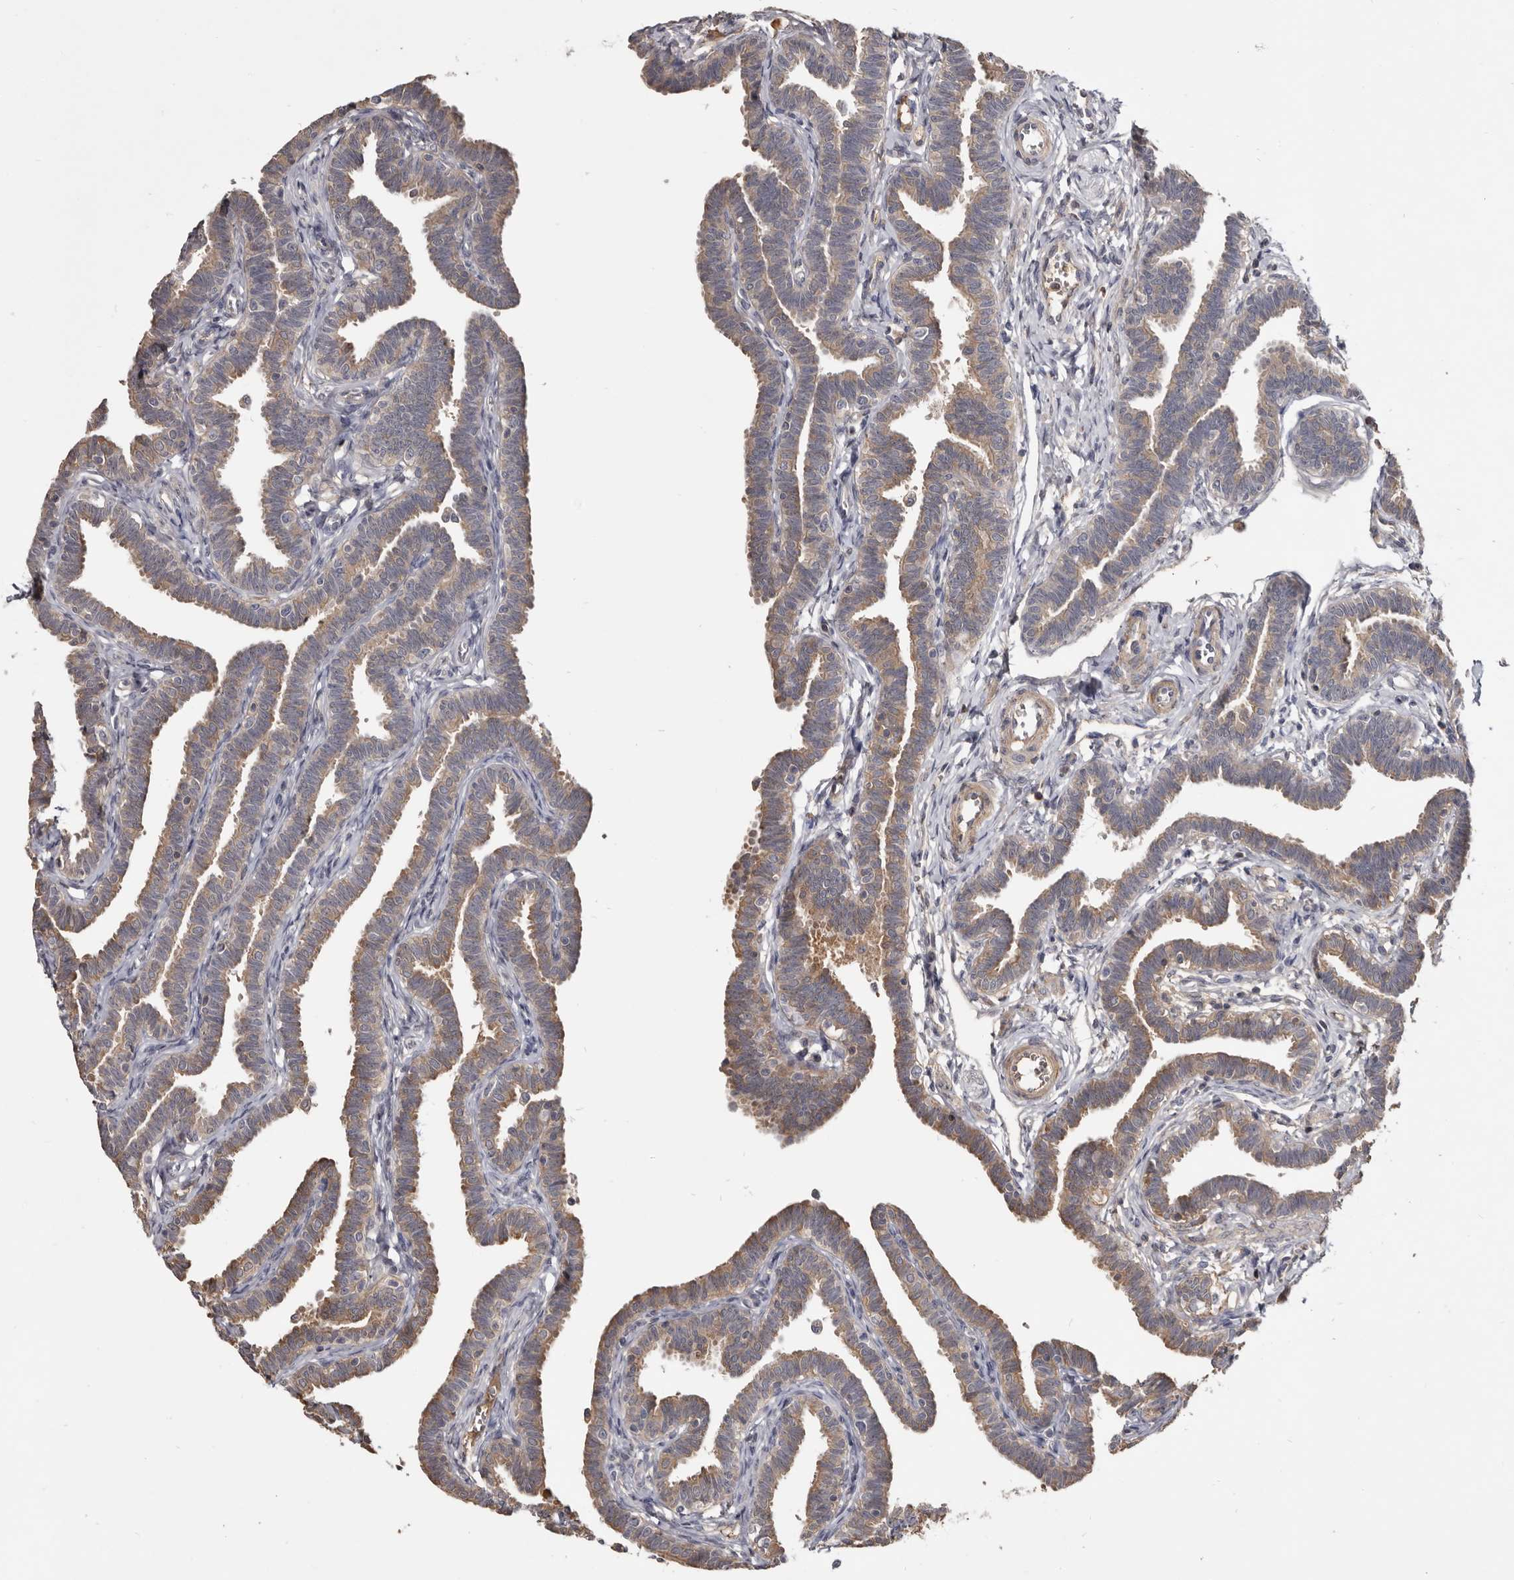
{"staining": {"intensity": "weak", "quantity": "25%-75%", "location": "cytoplasmic/membranous"}, "tissue": "fallopian tube", "cell_type": "Glandular cells", "image_type": "normal", "snomed": [{"axis": "morphology", "description": "Normal tissue, NOS"}, {"axis": "topography", "description": "Fallopian tube"}, {"axis": "topography", "description": "Ovary"}], "caption": "Fallopian tube stained for a protein (brown) exhibits weak cytoplasmic/membranous positive staining in about 25%-75% of glandular cells.", "gene": "TTC39A", "patient": {"sex": "female", "age": 23}}